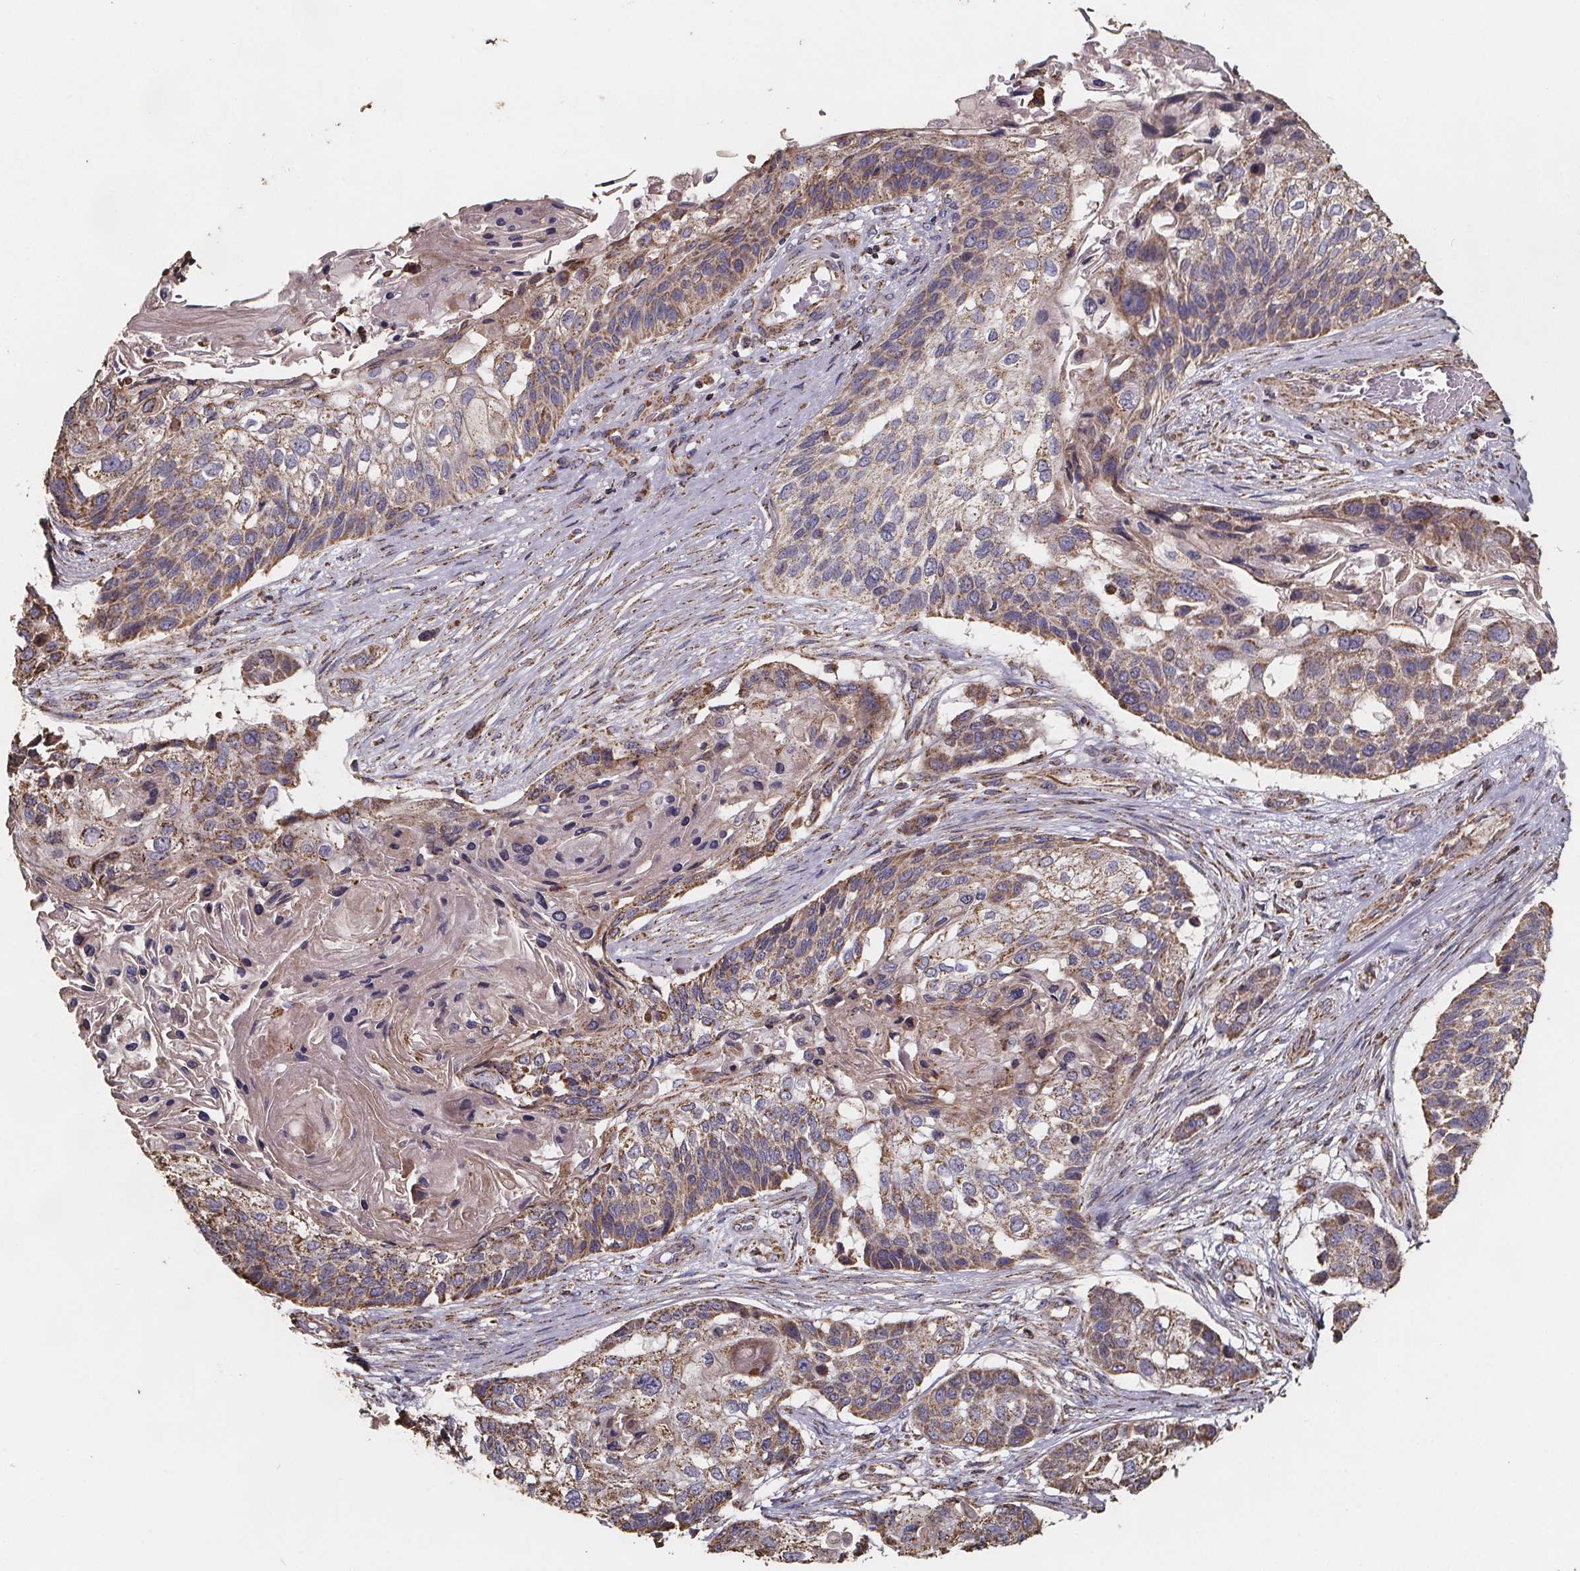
{"staining": {"intensity": "moderate", "quantity": ">75%", "location": "cytoplasmic/membranous"}, "tissue": "lung cancer", "cell_type": "Tumor cells", "image_type": "cancer", "snomed": [{"axis": "morphology", "description": "Squamous cell carcinoma, NOS"}, {"axis": "topography", "description": "Lung"}], "caption": "Approximately >75% of tumor cells in human lung cancer show moderate cytoplasmic/membranous protein positivity as visualized by brown immunohistochemical staining.", "gene": "SLC35D2", "patient": {"sex": "male", "age": 69}}